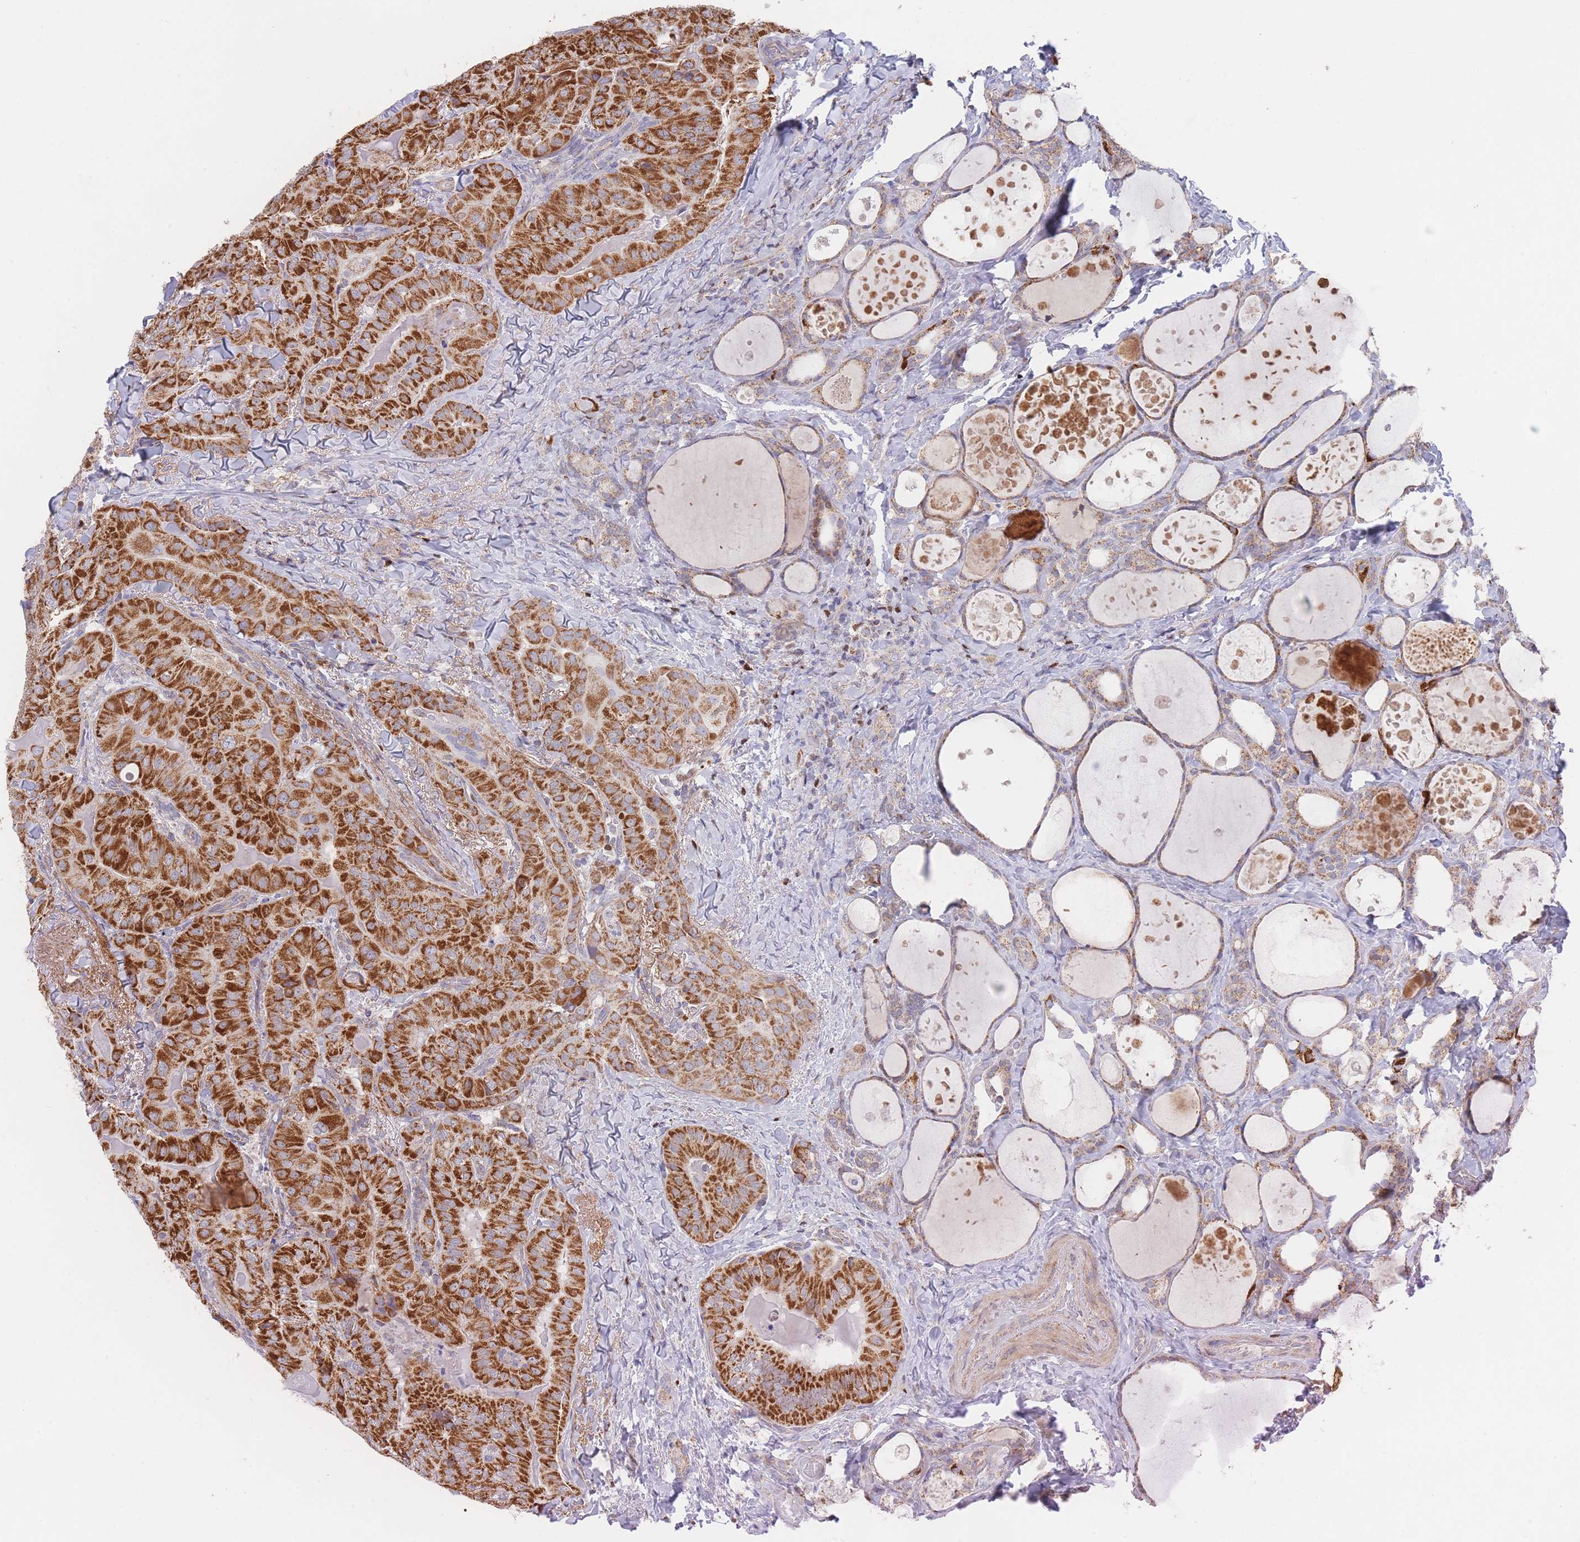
{"staining": {"intensity": "strong", "quantity": ">75%", "location": "cytoplasmic/membranous"}, "tissue": "thyroid cancer", "cell_type": "Tumor cells", "image_type": "cancer", "snomed": [{"axis": "morphology", "description": "Papillary adenocarcinoma, NOS"}, {"axis": "topography", "description": "Thyroid gland"}], "caption": "The image reveals staining of thyroid cancer (papillary adenocarcinoma), revealing strong cytoplasmic/membranous protein positivity (brown color) within tumor cells.", "gene": "IKZF4", "patient": {"sex": "female", "age": 68}}